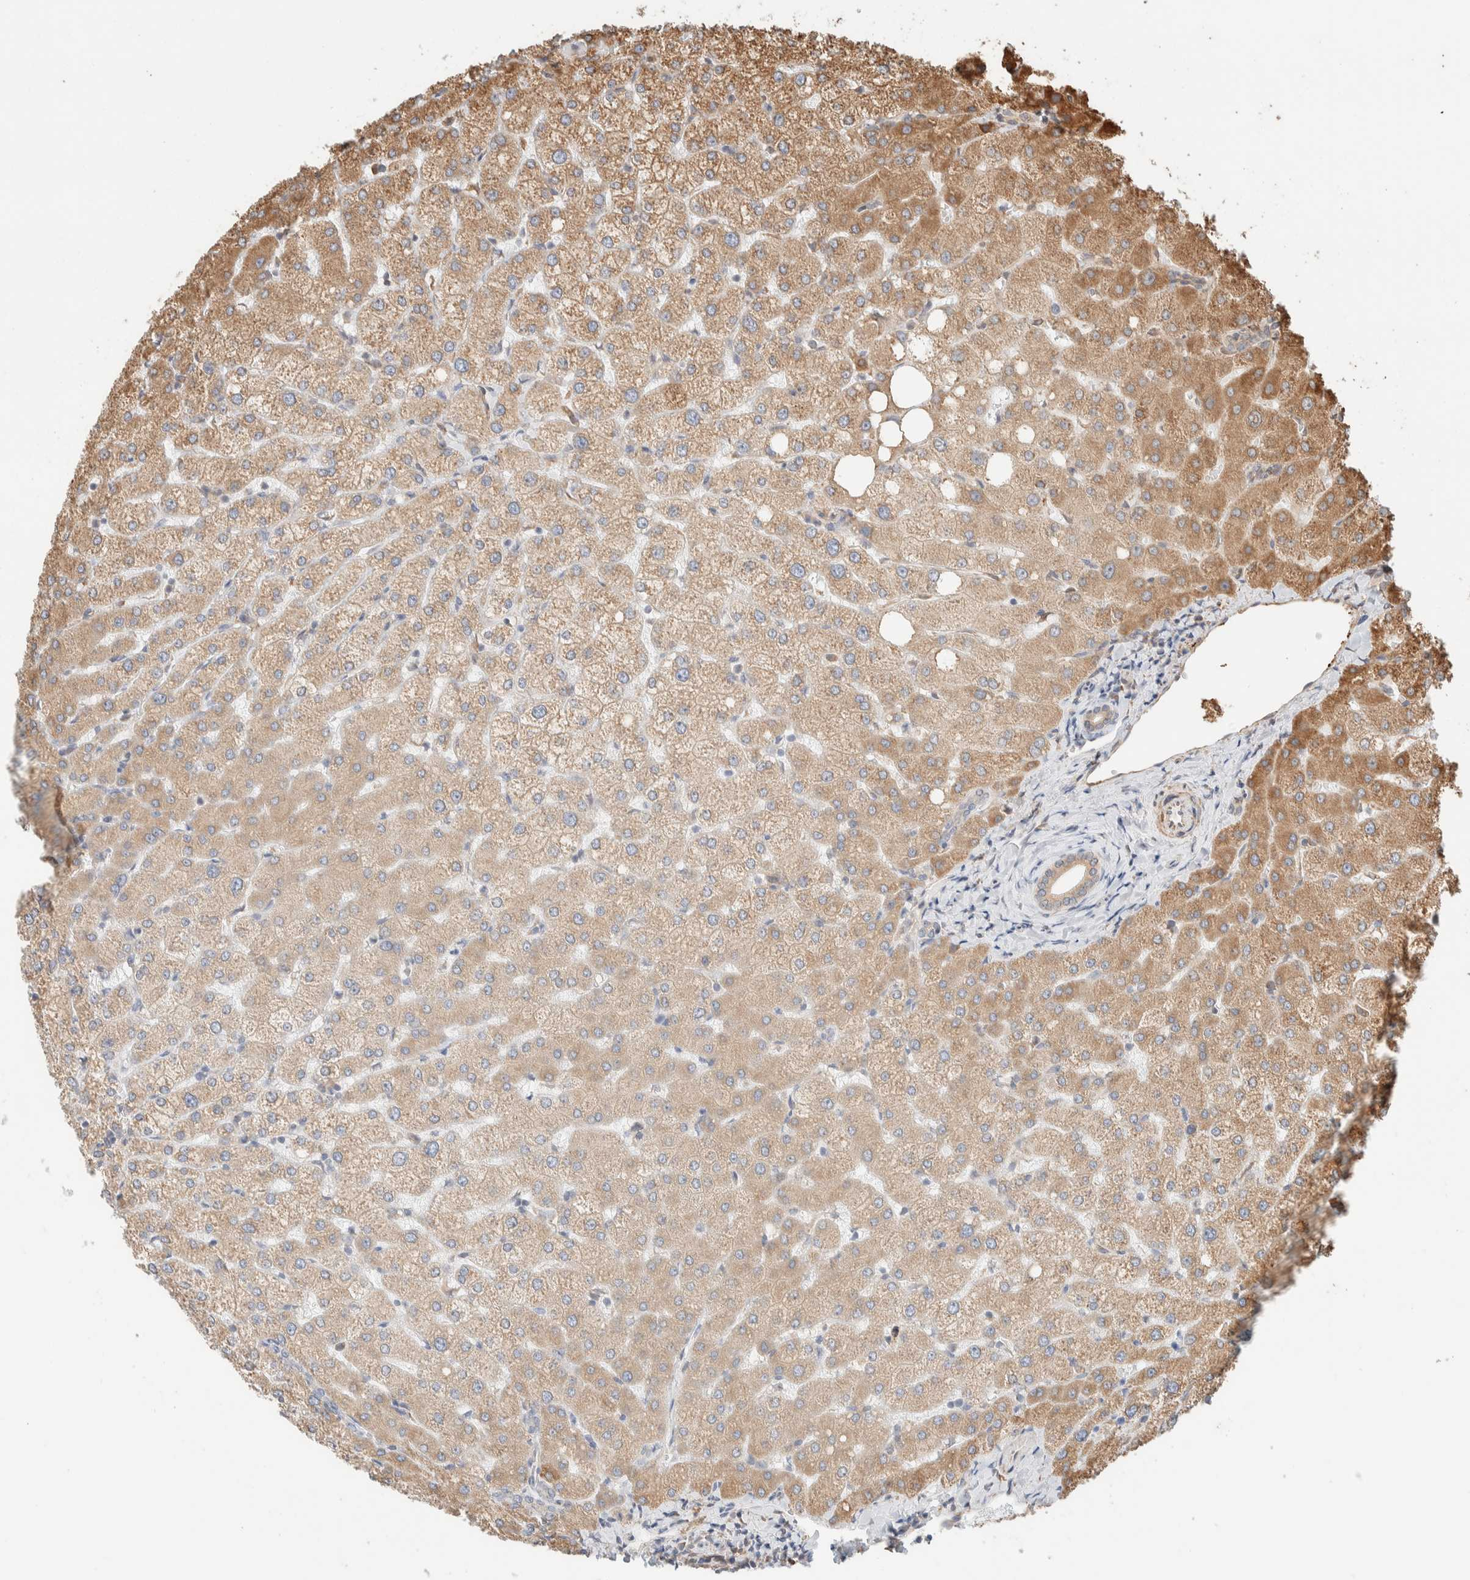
{"staining": {"intensity": "weak", "quantity": ">75%", "location": "cytoplasmic/membranous"}, "tissue": "liver", "cell_type": "Cholangiocytes", "image_type": "normal", "snomed": [{"axis": "morphology", "description": "Normal tissue, NOS"}, {"axis": "topography", "description": "Liver"}], "caption": "DAB (3,3'-diaminobenzidine) immunohistochemical staining of benign liver displays weak cytoplasmic/membranous protein expression in approximately >75% of cholangiocytes.", "gene": "INTS1", "patient": {"sex": "female", "age": 54}}